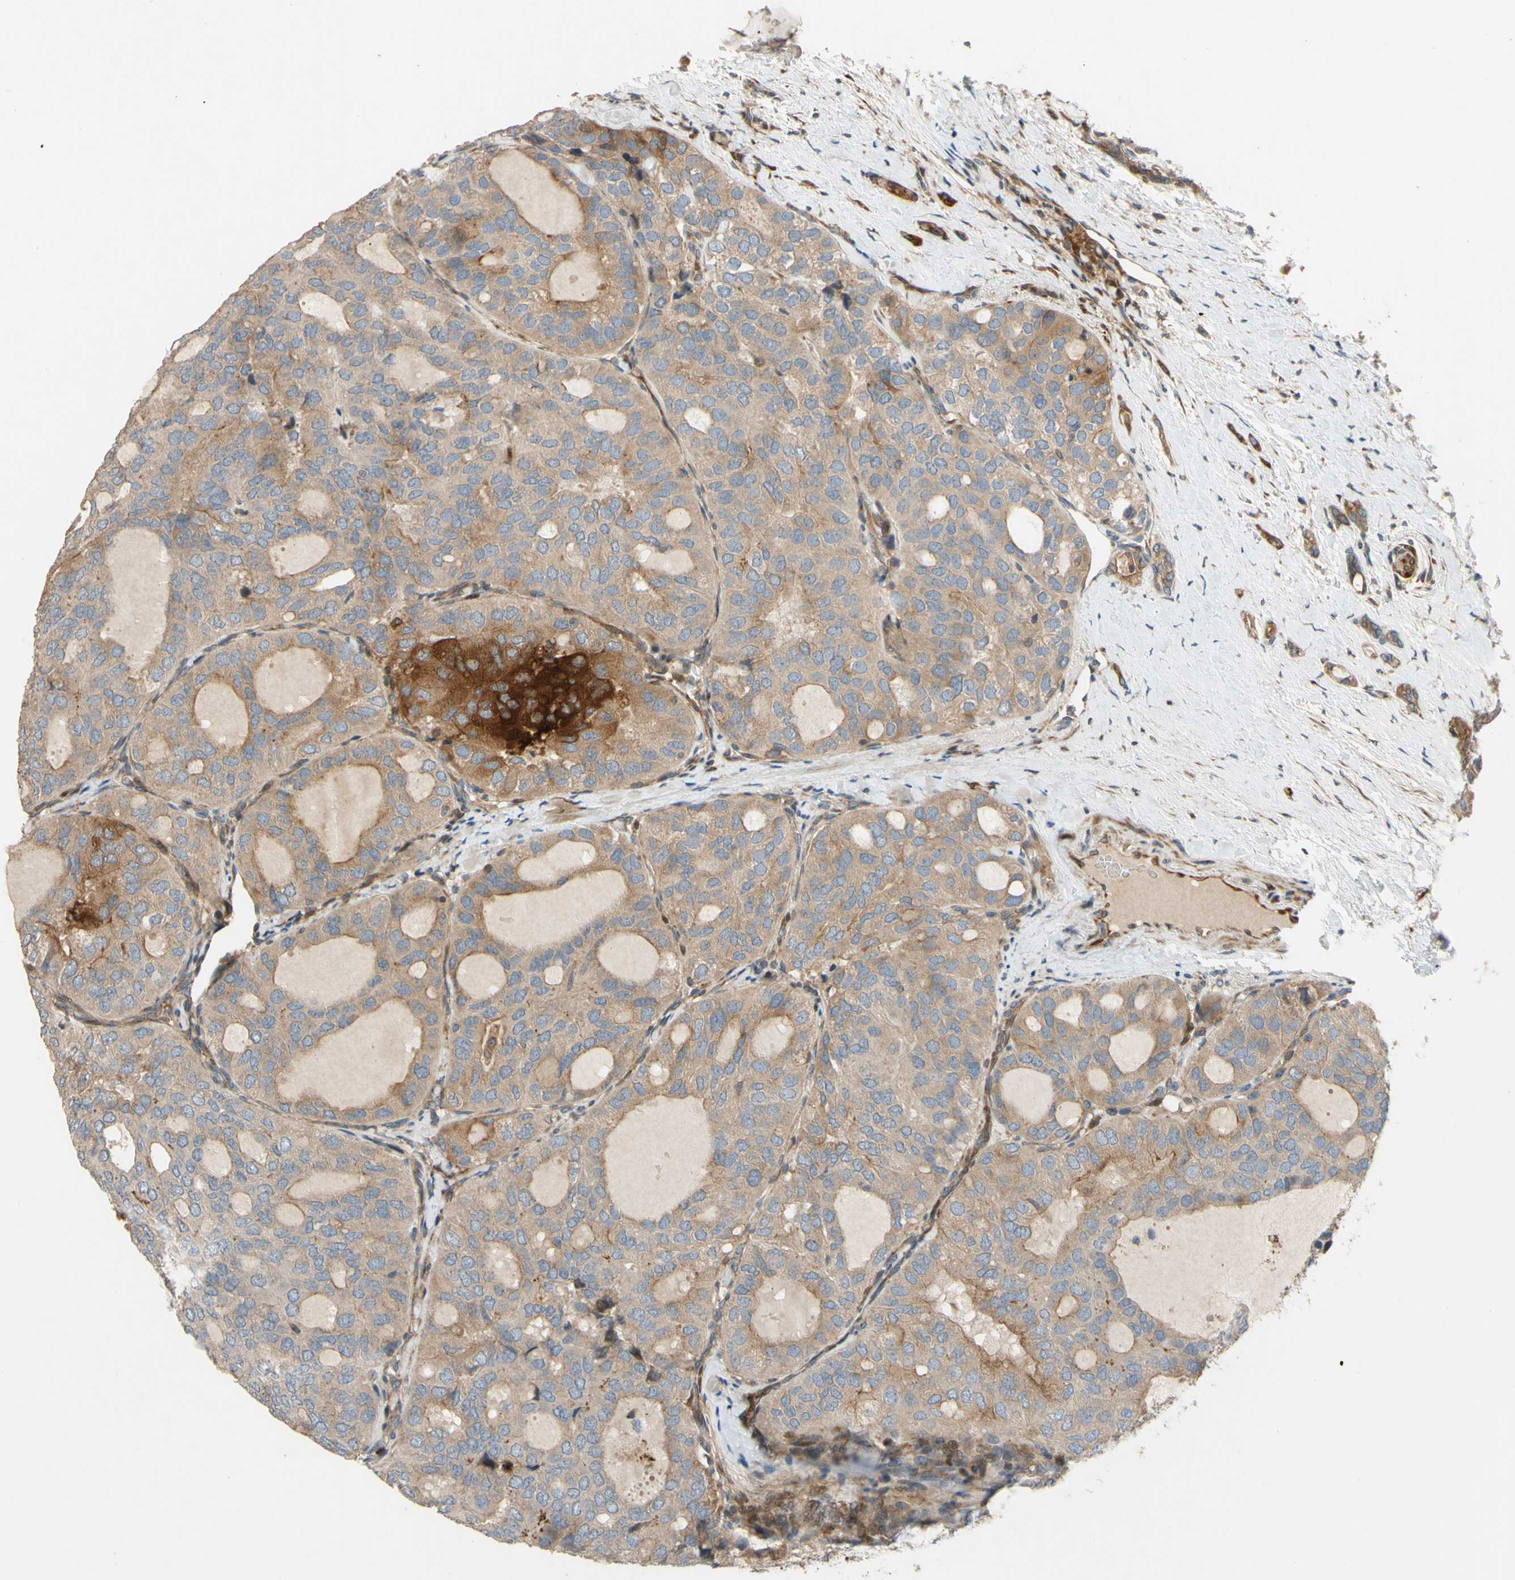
{"staining": {"intensity": "weak", "quantity": ">75%", "location": "cytoplasmic/membranous"}, "tissue": "thyroid cancer", "cell_type": "Tumor cells", "image_type": "cancer", "snomed": [{"axis": "morphology", "description": "Follicular adenoma carcinoma, NOS"}, {"axis": "topography", "description": "Thyroid gland"}], "caption": "IHC micrograph of neoplastic tissue: human thyroid cancer stained using immunohistochemistry (IHC) exhibits low levels of weak protein expression localized specifically in the cytoplasmic/membranous of tumor cells, appearing as a cytoplasmic/membranous brown color.", "gene": "SPTLC1", "patient": {"sex": "male", "age": 75}}